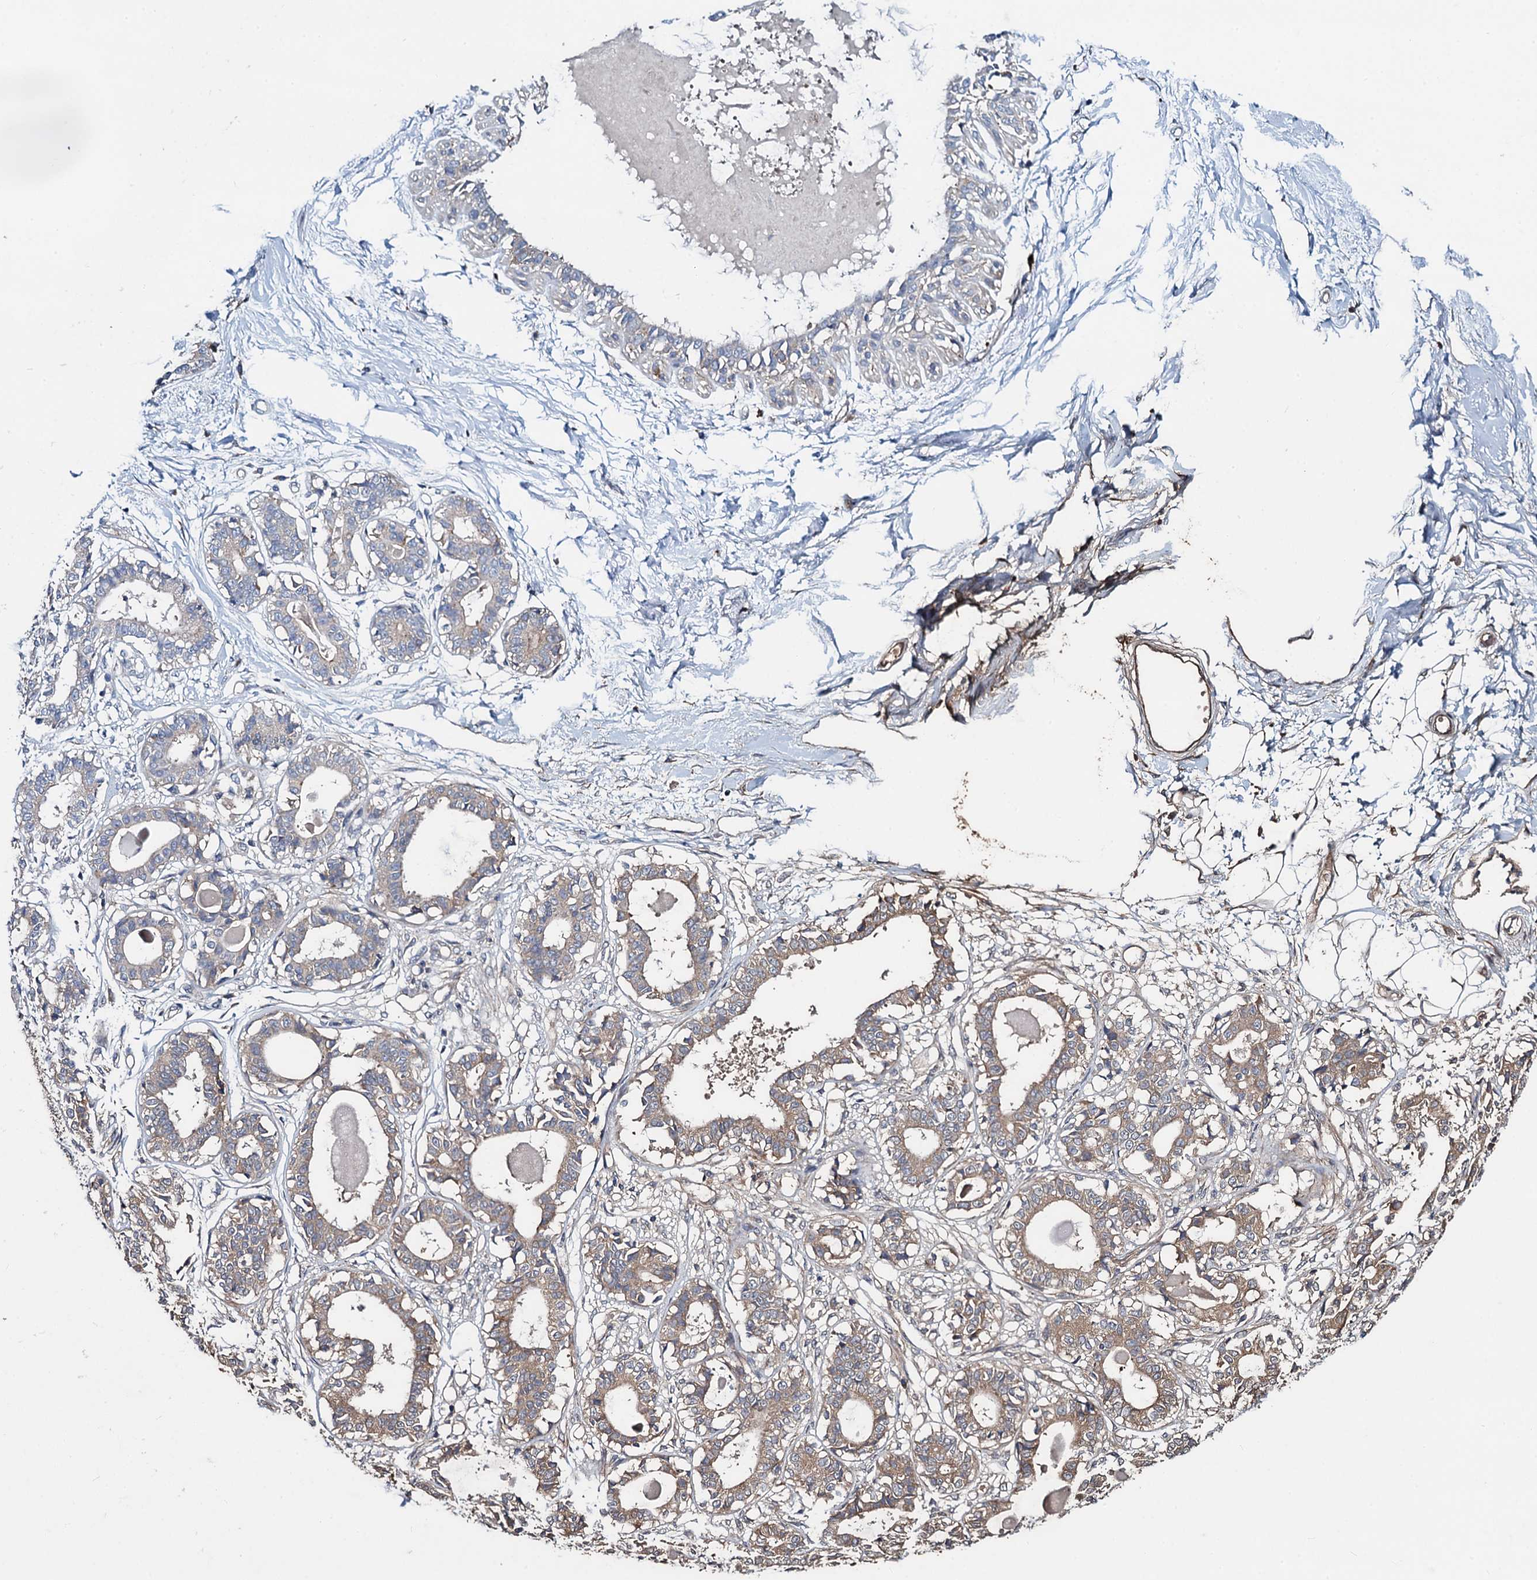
{"staining": {"intensity": "moderate", "quantity": "25%-75%", "location": "cytoplasmic/membranous"}, "tissue": "breast", "cell_type": "Adipocytes", "image_type": "normal", "snomed": [{"axis": "morphology", "description": "Normal tissue, NOS"}, {"axis": "topography", "description": "Breast"}], "caption": "Brown immunohistochemical staining in unremarkable human breast shows moderate cytoplasmic/membranous positivity in about 25%-75% of adipocytes.", "gene": "SNAP29", "patient": {"sex": "female", "age": 45}}